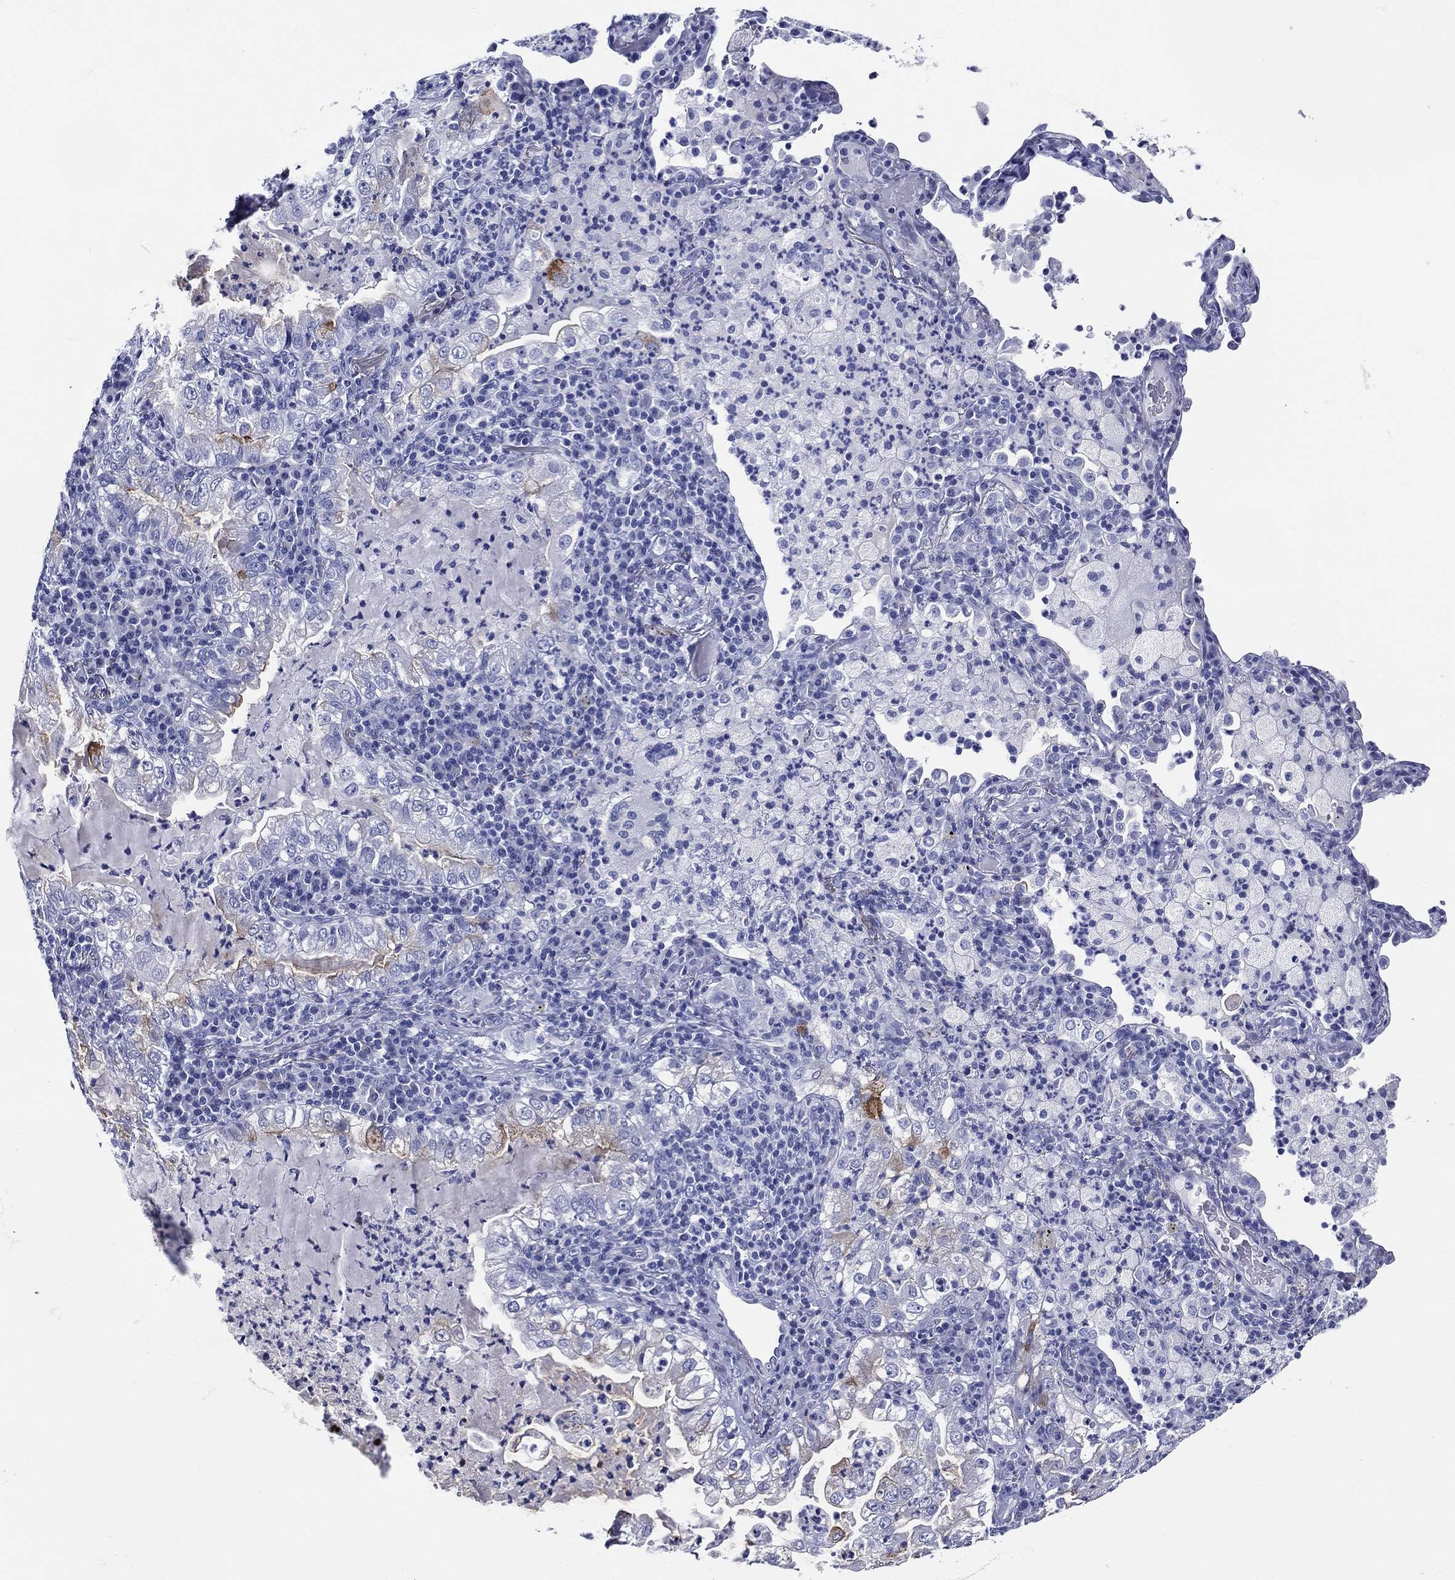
{"staining": {"intensity": "negative", "quantity": "none", "location": "none"}, "tissue": "lung cancer", "cell_type": "Tumor cells", "image_type": "cancer", "snomed": [{"axis": "morphology", "description": "Adenocarcinoma, NOS"}, {"axis": "topography", "description": "Lung"}], "caption": "Tumor cells show no significant protein expression in lung adenocarcinoma.", "gene": "ACE2", "patient": {"sex": "female", "age": 73}}